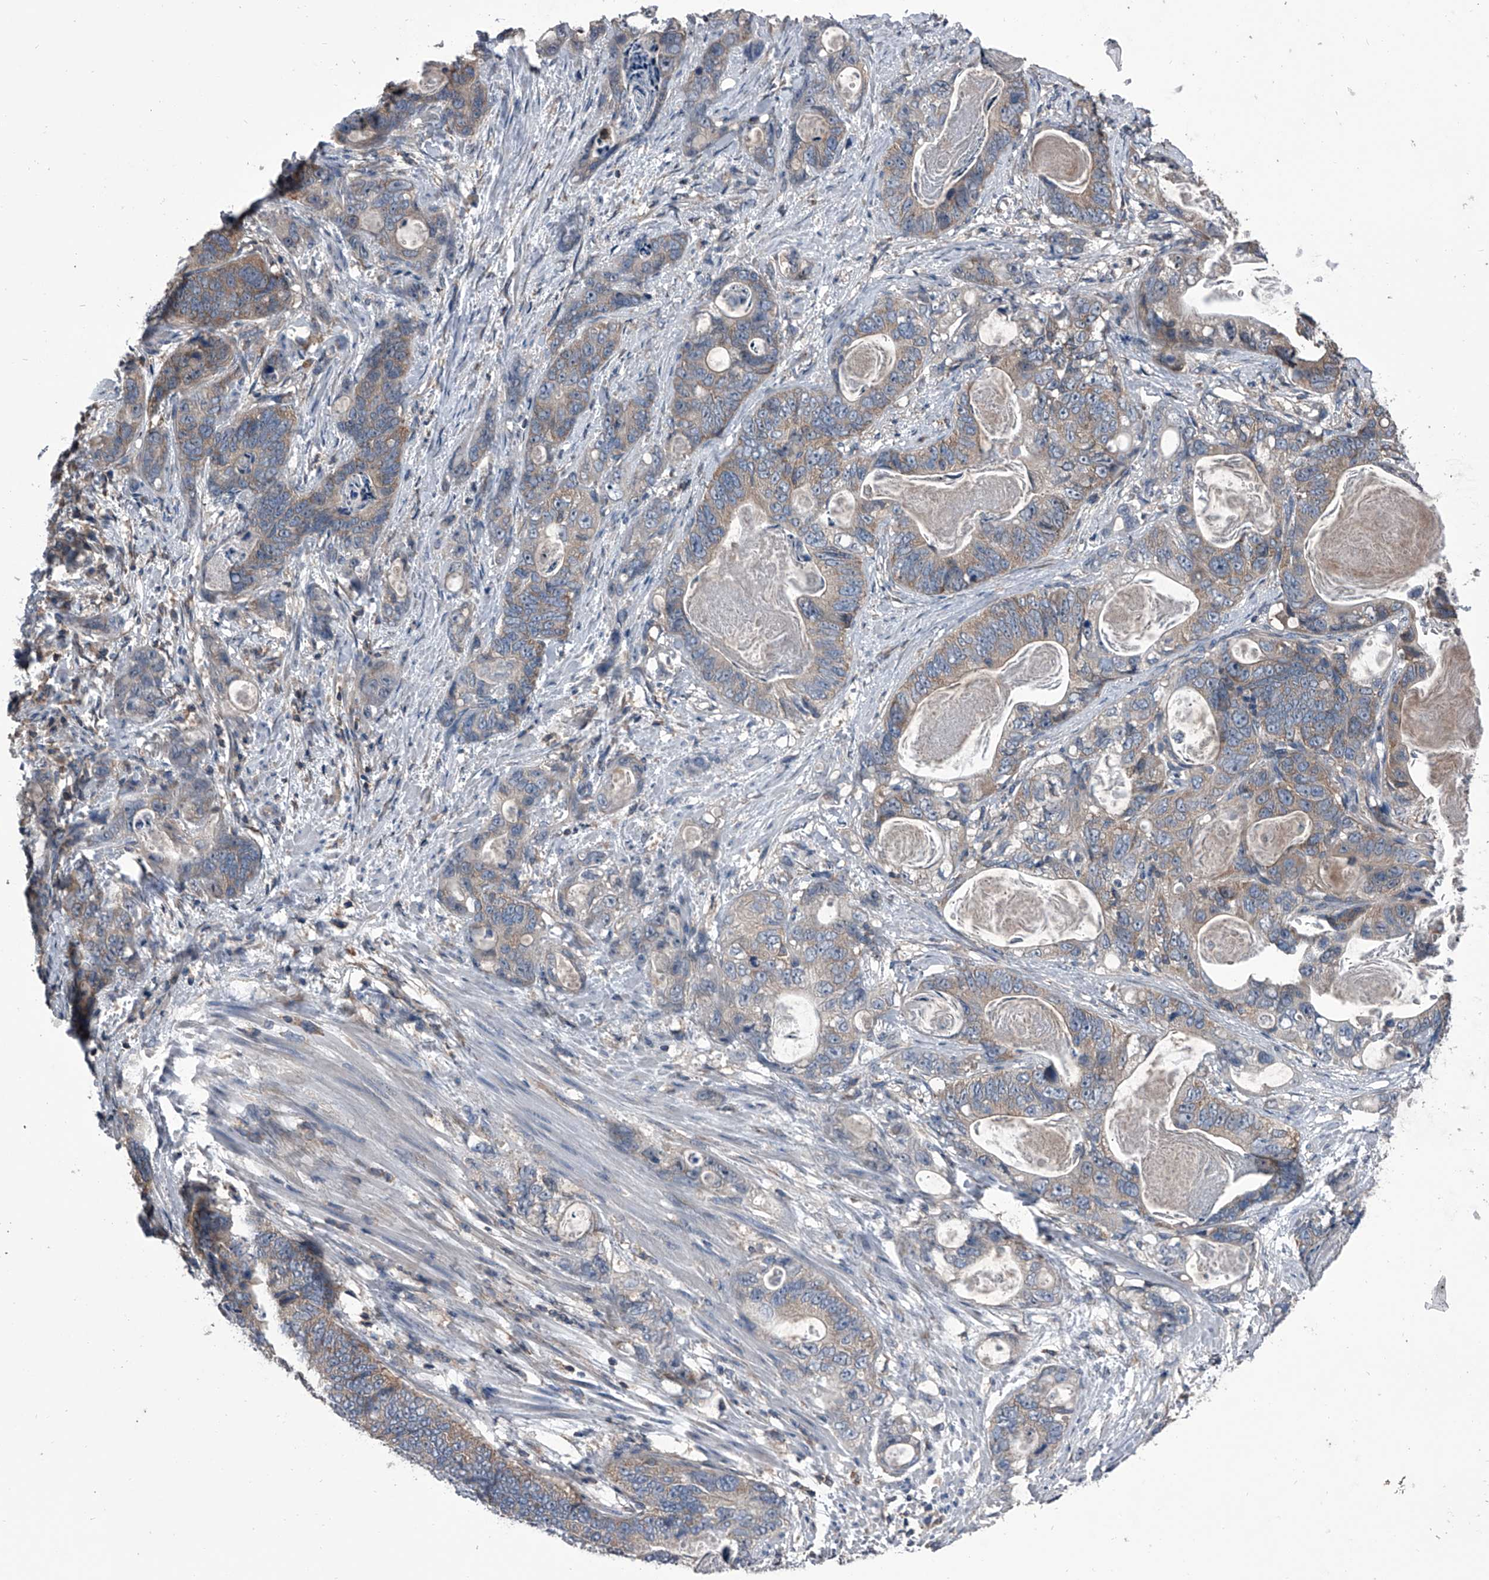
{"staining": {"intensity": "weak", "quantity": "25%-75%", "location": "cytoplasmic/membranous"}, "tissue": "stomach cancer", "cell_type": "Tumor cells", "image_type": "cancer", "snomed": [{"axis": "morphology", "description": "Normal tissue, NOS"}, {"axis": "morphology", "description": "Adenocarcinoma, NOS"}, {"axis": "topography", "description": "Stomach"}], "caption": "Stomach adenocarcinoma stained with a brown dye displays weak cytoplasmic/membranous positive expression in about 25%-75% of tumor cells.", "gene": "PIP5K1A", "patient": {"sex": "female", "age": 89}}